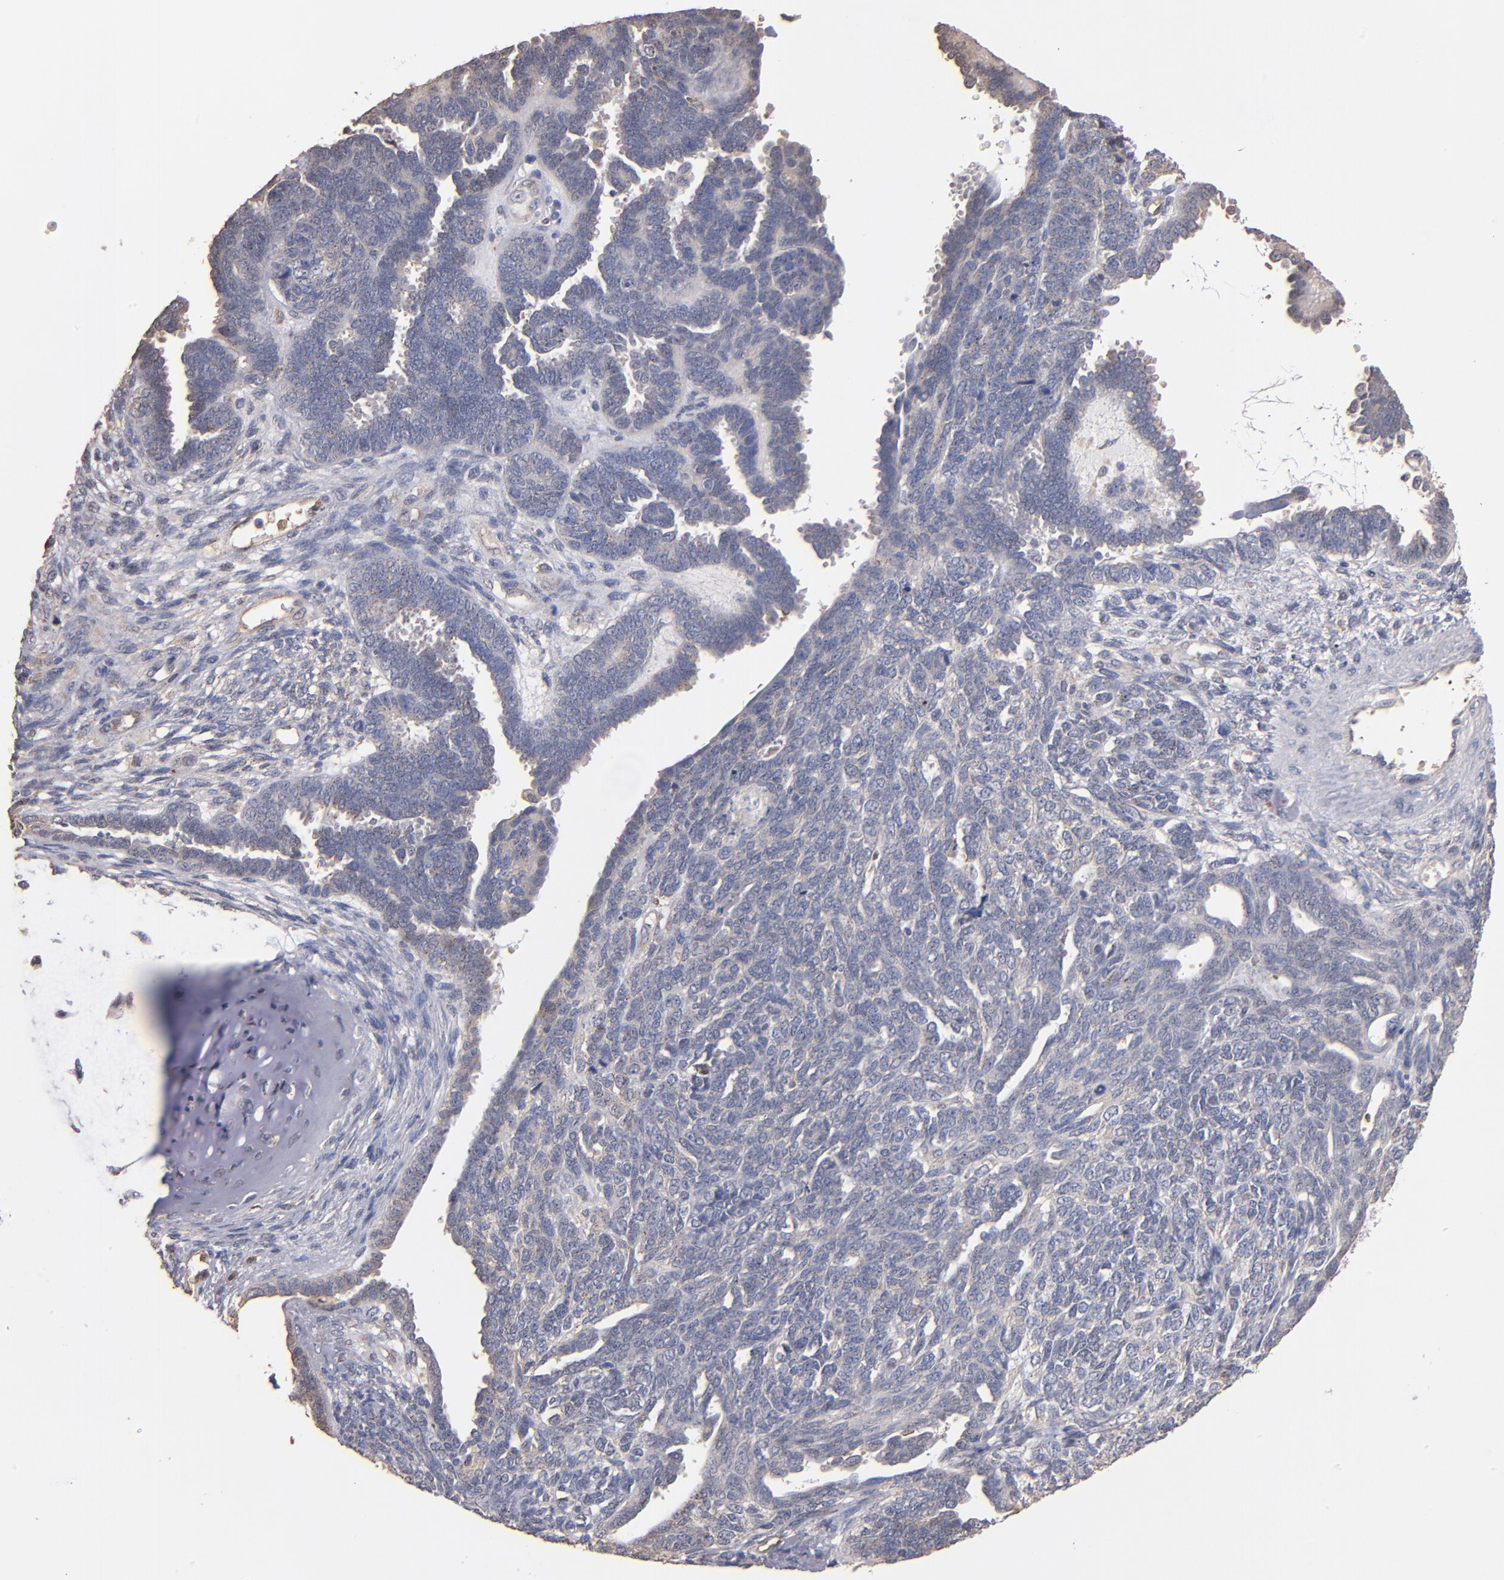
{"staining": {"intensity": "weak", "quantity": "<25%", "location": "cytoplasmic/membranous"}, "tissue": "endometrial cancer", "cell_type": "Tumor cells", "image_type": "cancer", "snomed": [{"axis": "morphology", "description": "Neoplasm, malignant, NOS"}, {"axis": "topography", "description": "Endometrium"}], "caption": "Human endometrial cancer stained for a protein using immunohistochemistry demonstrates no positivity in tumor cells.", "gene": "RO60", "patient": {"sex": "female", "age": 74}}